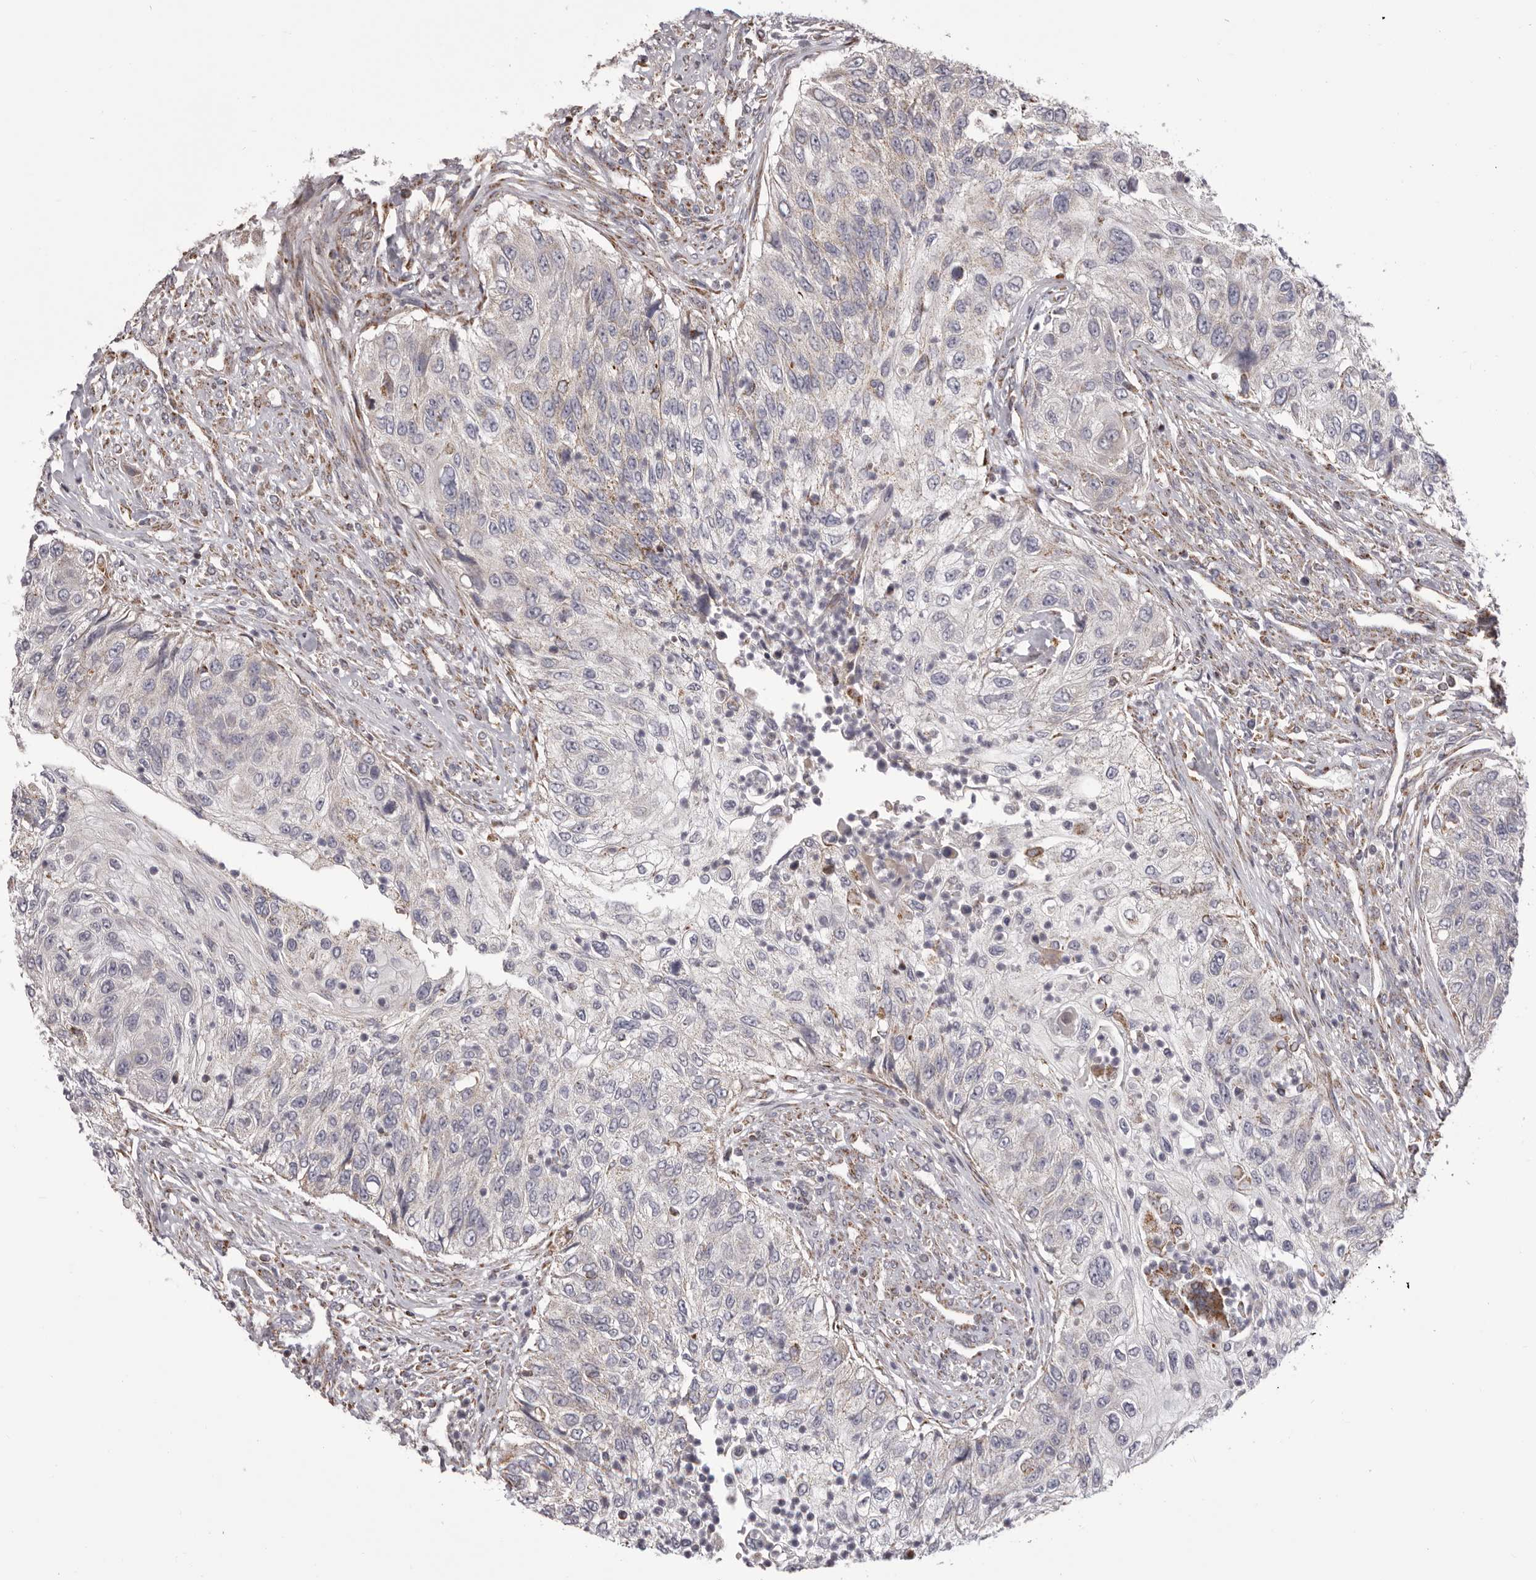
{"staining": {"intensity": "negative", "quantity": "none", "location": "none"}, "tissue": "urothelial cancer", "cell_type": "Tumor cells", "image_type": "cancer", "snomed": [{"axis": "morphology", "description": "Urothelial carcinoma, High grade"}, {"axis": "topography", "description": "Urinary bladder"}], "caption": "A high-resolution micrograph shows immunohistochemistry staining of high-grade urothelial carcinoma, which shows no significant positivity in tumor cells.", "gene": "CHRM2", "patient": {"sex": "female", "age": 60}}